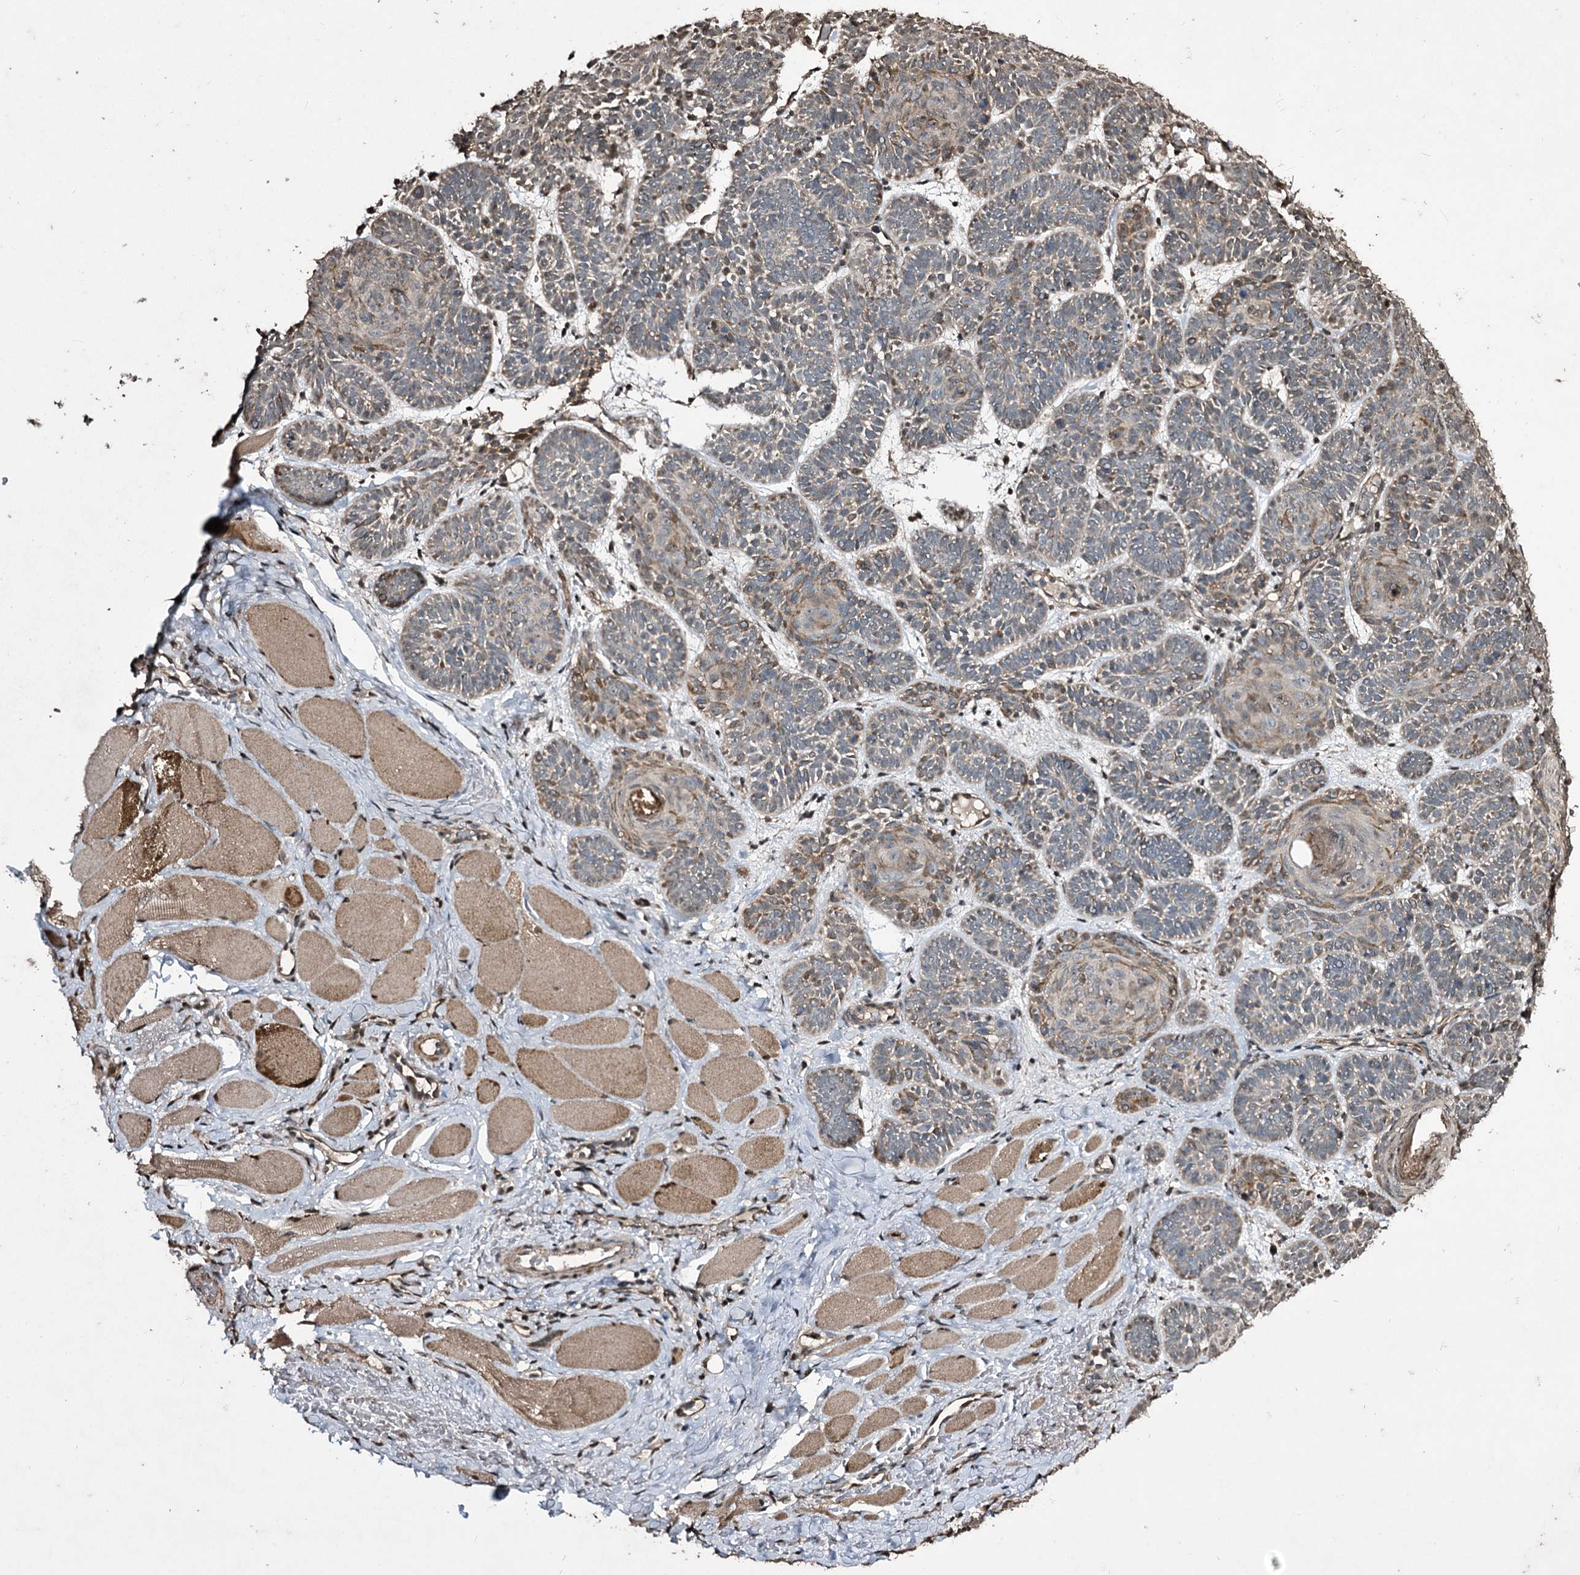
{"staining": {"intensity": "moderate", "quantity": "<25%", "location": "cytoplasmic/membranous"}, "tissue": "skin cancer", "cell_type": "Tumor cells", "image_type": "cancer", "snomed": [{"axis": "morphology", "description": "Basal cell carcinoma"}, {"axis": "topography", "description": "Skin"}], "caption": "There is low levels of moderate cytoplasmic/membranous staining in tumor cells of skin cancer (basal cell carcinoma), as demonstrated by immunohistochemical staining (brown color).", "gene": "CPNE8", "patient": {"sex": "male", "age": 85}}